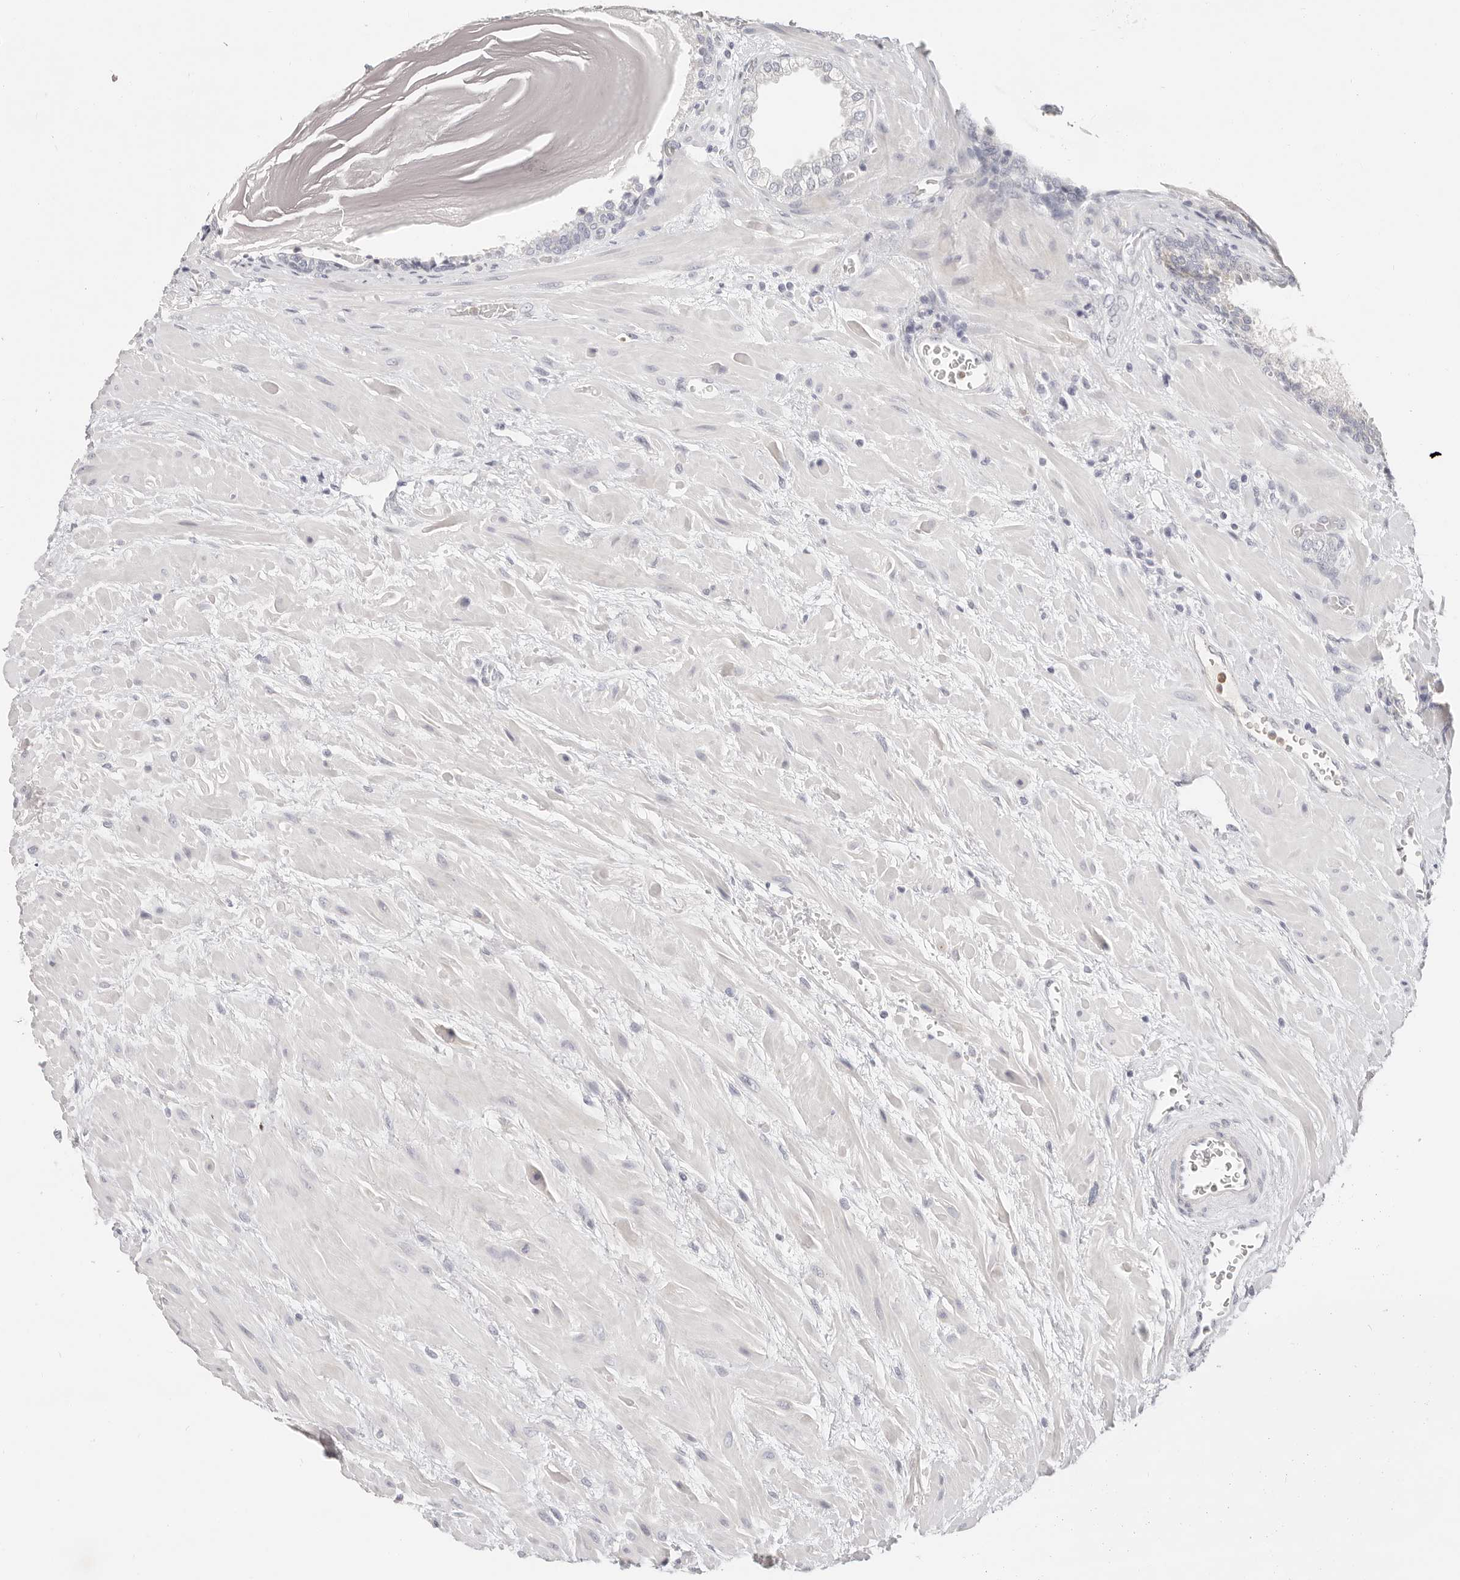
{"staining": {"intensity": "negative", "quantity": "none", "location": "none"}, "tissue": "prostate", "cell_type": "Glandular cells", "image_type": "normal", "snomed": [{"axis": "morphology", "description": "Normal tissue, NOS"}, {"axis": "topography", "description": "Prostate"}], "caption": "A photomicrograph of prostate stained for a protein shows no brown staining in glandular cells. (Brightfield microscopy of DAB (3,3'-diaminobenzidine) immunohistochemistry (IHC) at high magnification).", "gene": "ASCL1", "patient": {"sex": "male", "age": 48}}